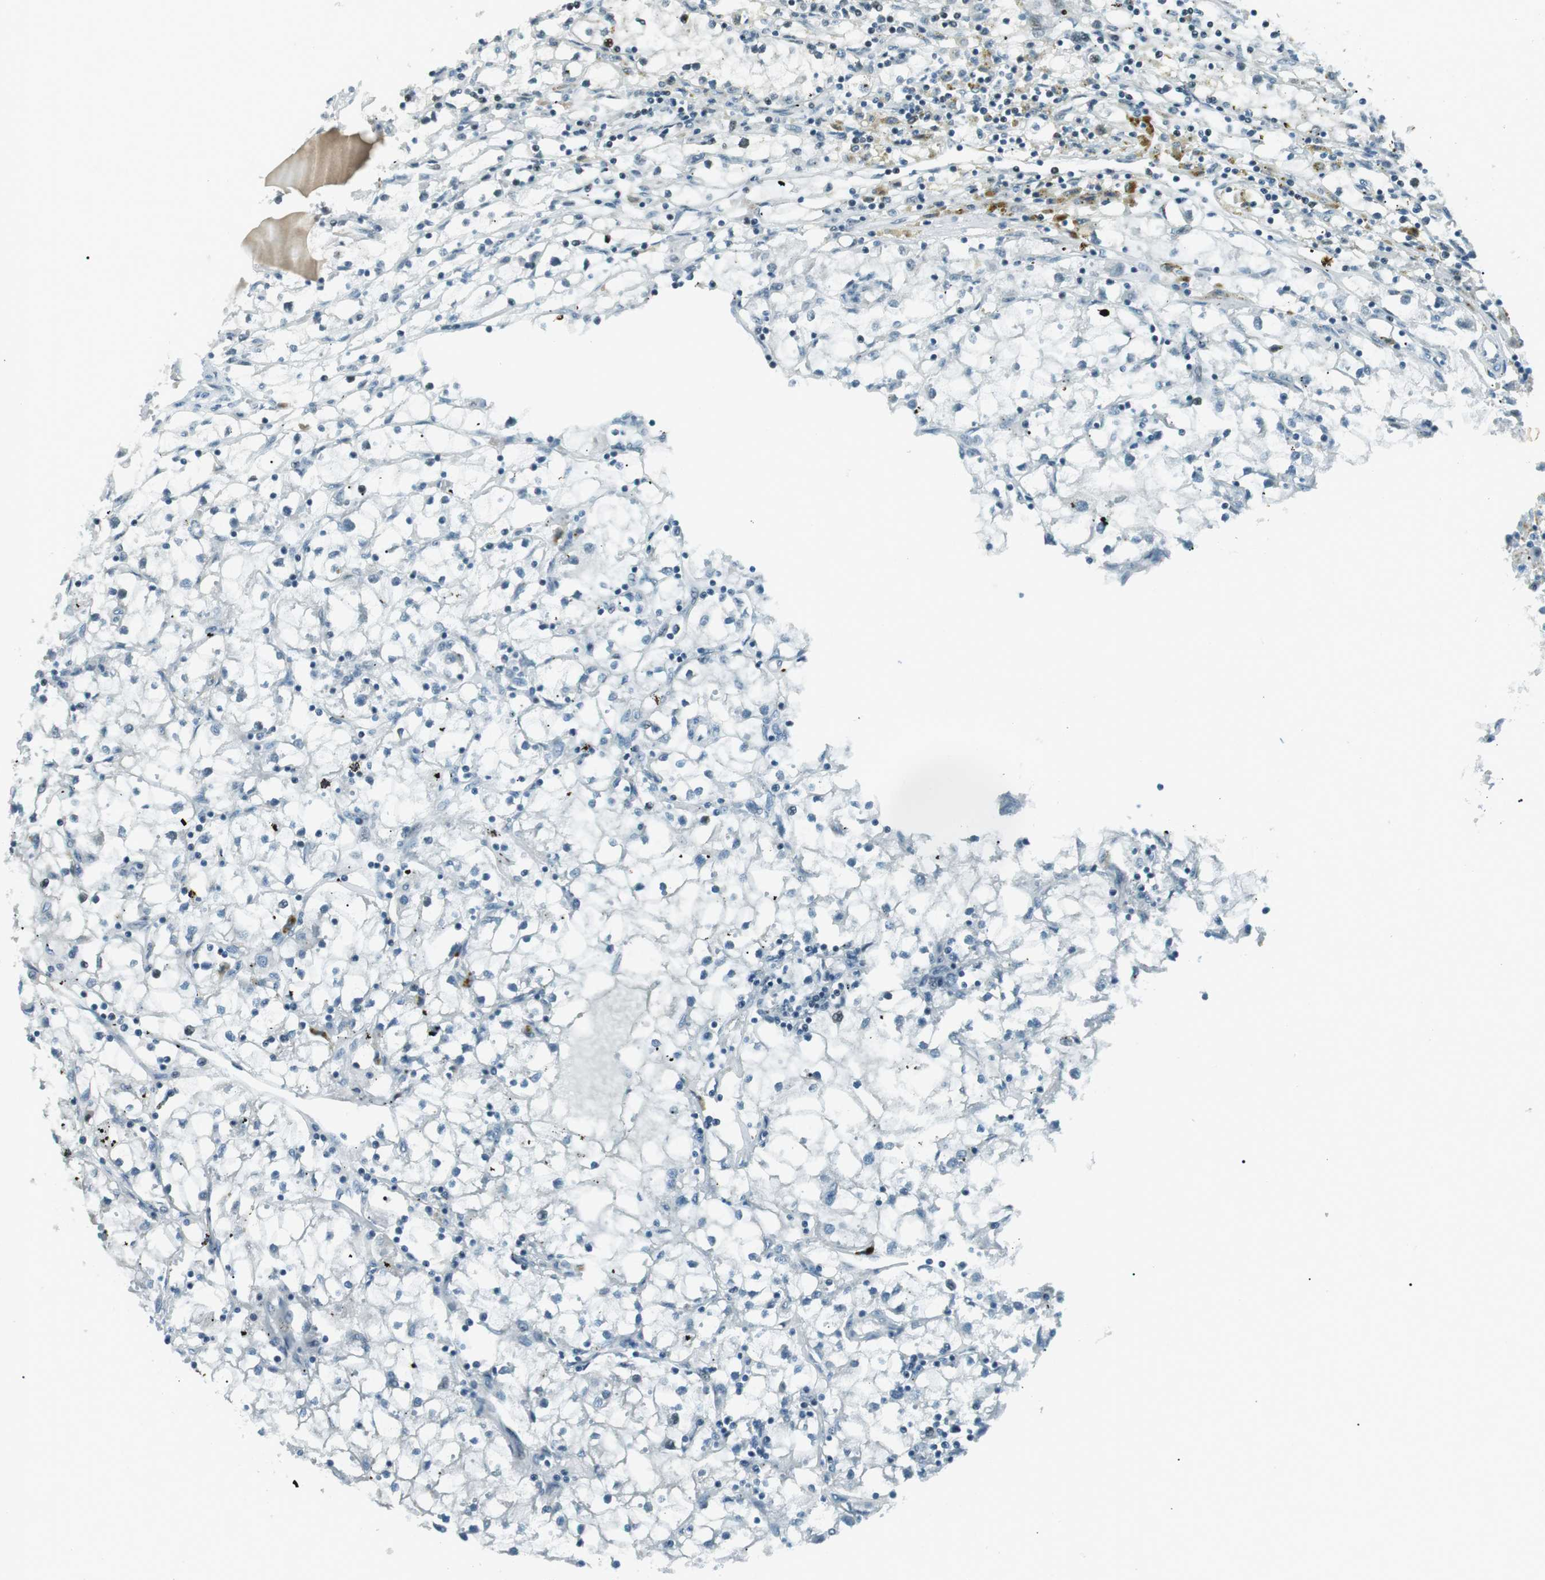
{"staining": {"intensity": "moderate", "quantity": "<25%", "location": "nuclear"}, "tissue": "renal cancer", "cell_type": "Tumor cells", "image_type": "cancer", "snomed": [{"axis": "morphology", "description": "Adenocarcinoma, NOS"}, {"axis": "topography", "description": "Kidney"}], "caption": "High-power microscopy captured an immunohistochemistry photomicrograph of renal adenocarcinoma, revealing moderate nuclear staining in approximately <25% of tumor cells. (brown staining indicates protein expression, while blue staining denotes nuclei).", "gene": "PJA1", "patient": {"sex": "male", "age": 56}}